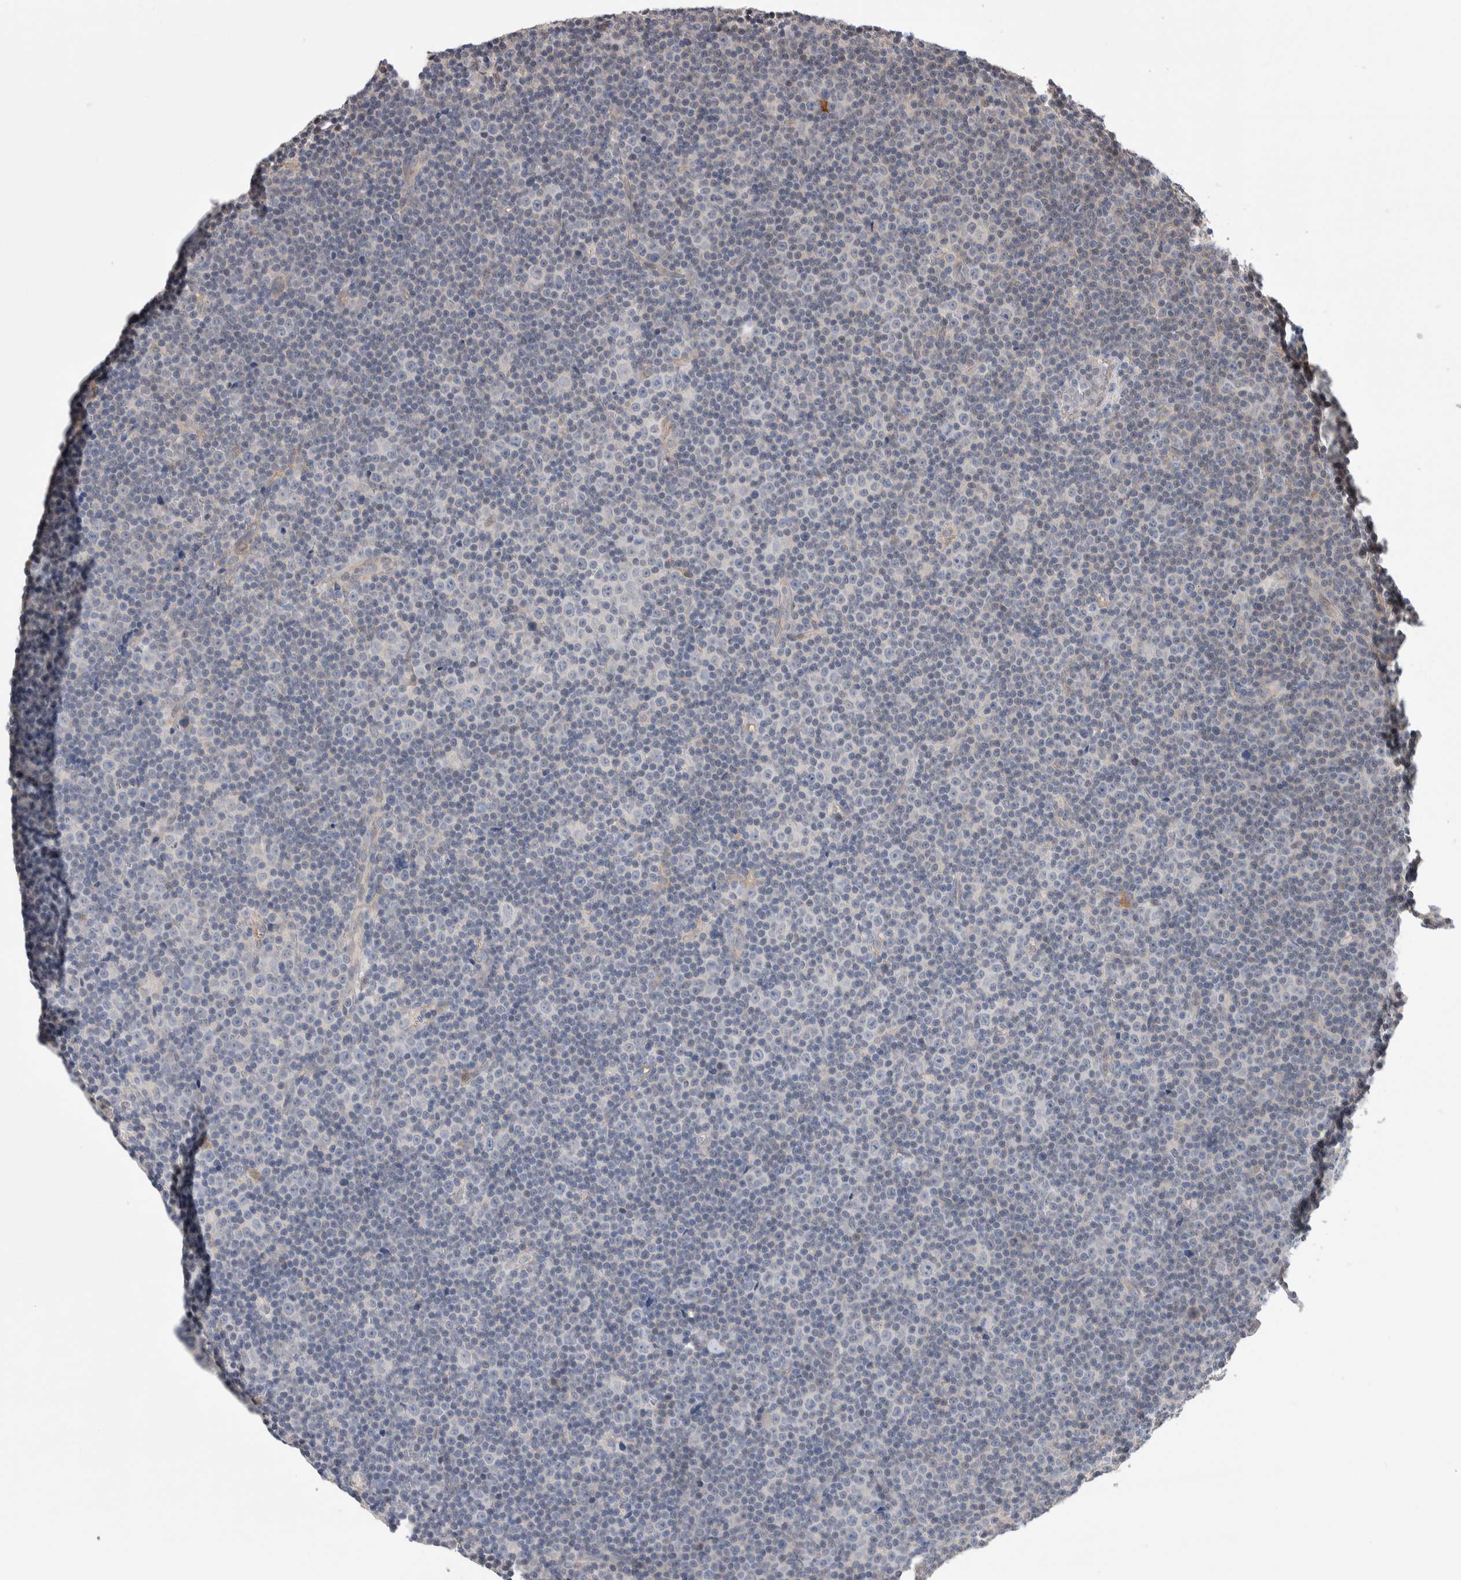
{"staining": {"intensity": "negative", "quantity": "none", "location": "none"}, "tissue": "lymphoma", "cell_type": "Tumor cells", "image_type": "cancer", "snomed": [{"axis": "morphology", "description": "Malignant lymphoma, non-Hodgkin's type, Low grade"}, {"axis": "topography", "description": "Lymph node"}], "caption": "Lymphoma was stained to show a protein in brown. There is no significant staining in tumor cells.", "gene": "ZBTB49", "patient": {"sex": "female", "age": 67}}